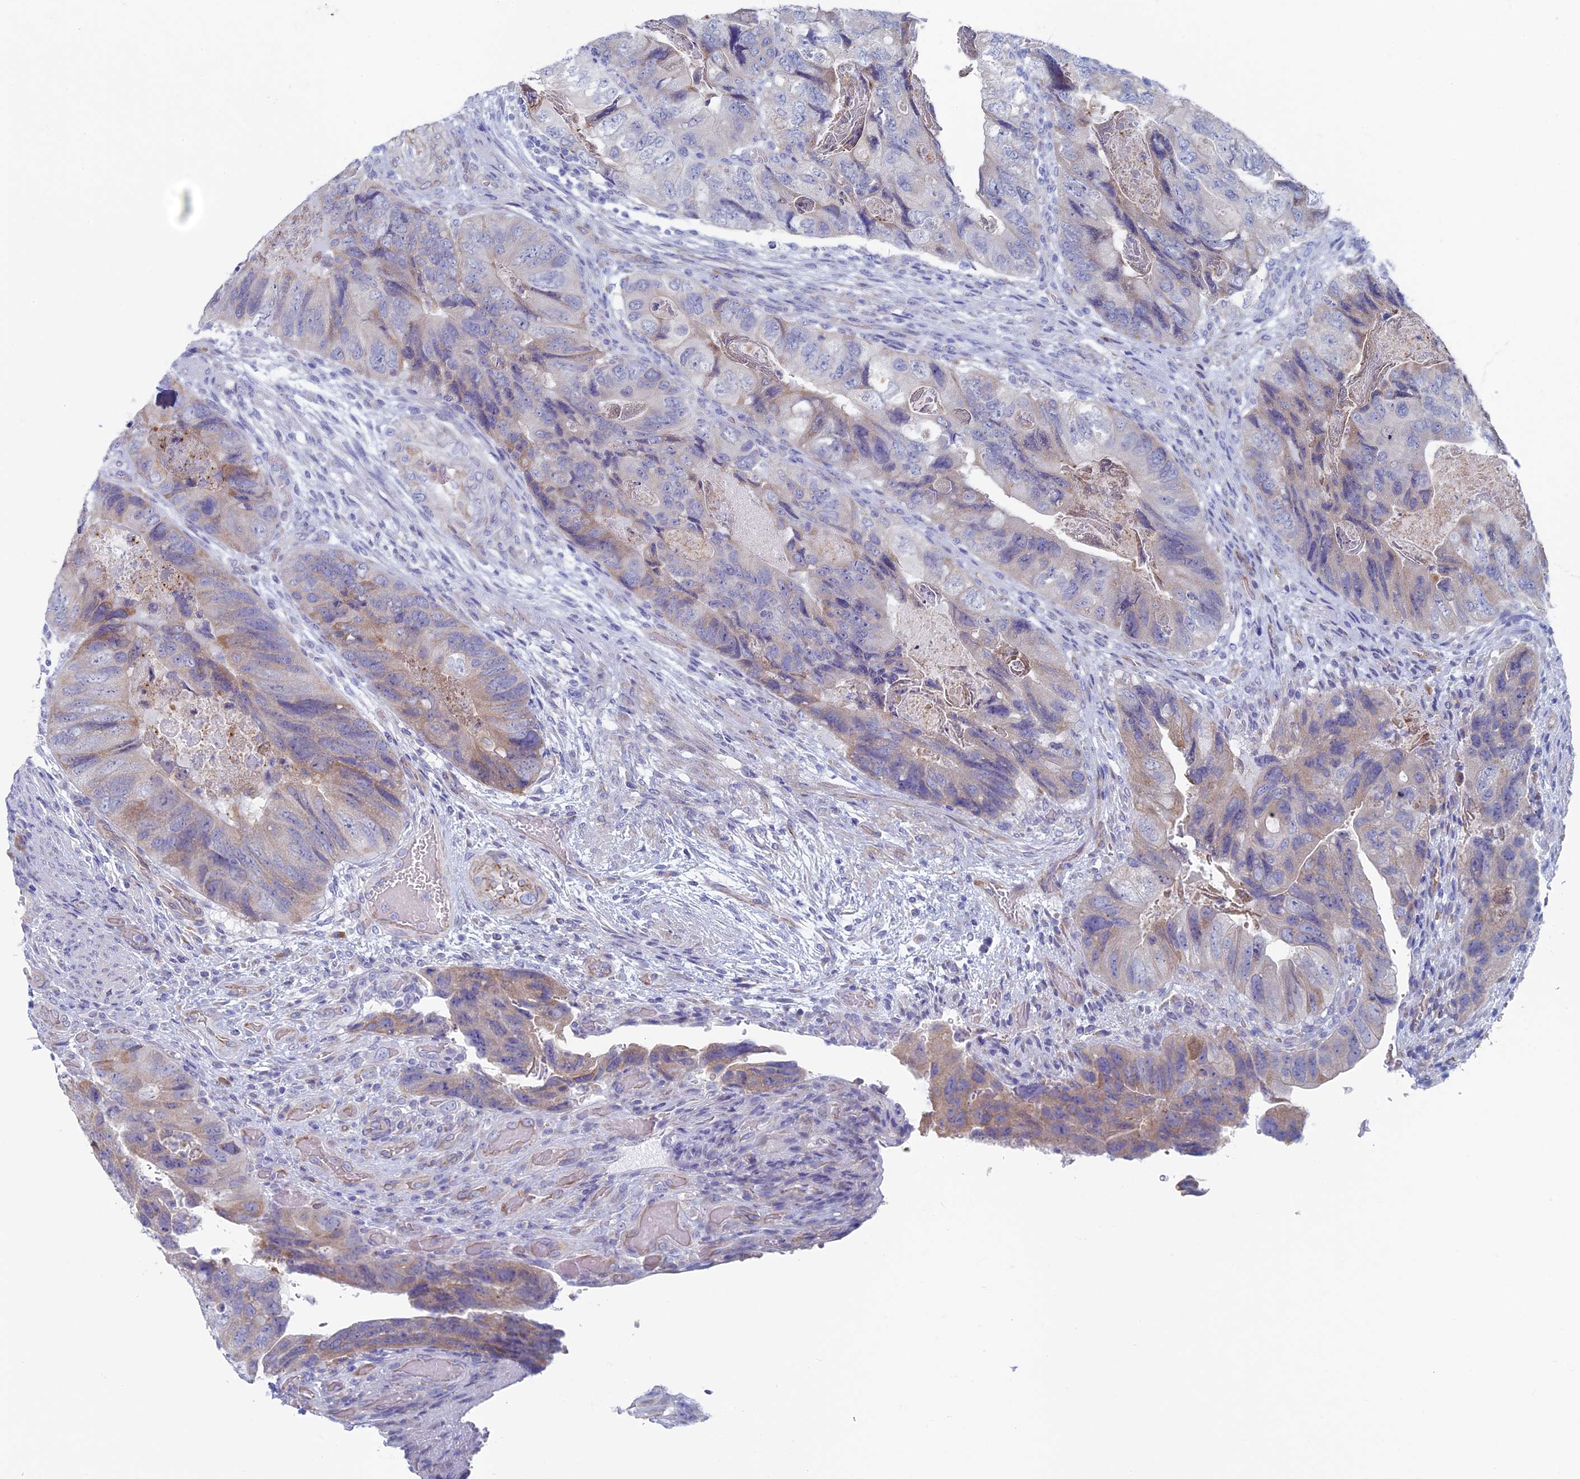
{"staining": {"intensity": "weak", "quantity": "<25%", "location": "cytoplasmic/membranous"}, "tissue": "colorectal cancer", "cell_type": "Tumor cells", "image_type": "cancer", "snomed": [{"axis": "morphology", "description": "Adenocarcinoma, NOS"}, {"axis": "topography", "description": "Rectum"}], "caption": "Immunohistochemistry (IHC) histopathology image of neoplastic tissue: colorectal adenocarcinoma stained with DAB (3,3'-diaminobenzidine) reveals no significant protein positivity in tumor cells. (DAB immunohistochemistry with hematoxylin counter stain).", "gene": "MAGEB6", "patient": {"sex": "male", "age": 63}}